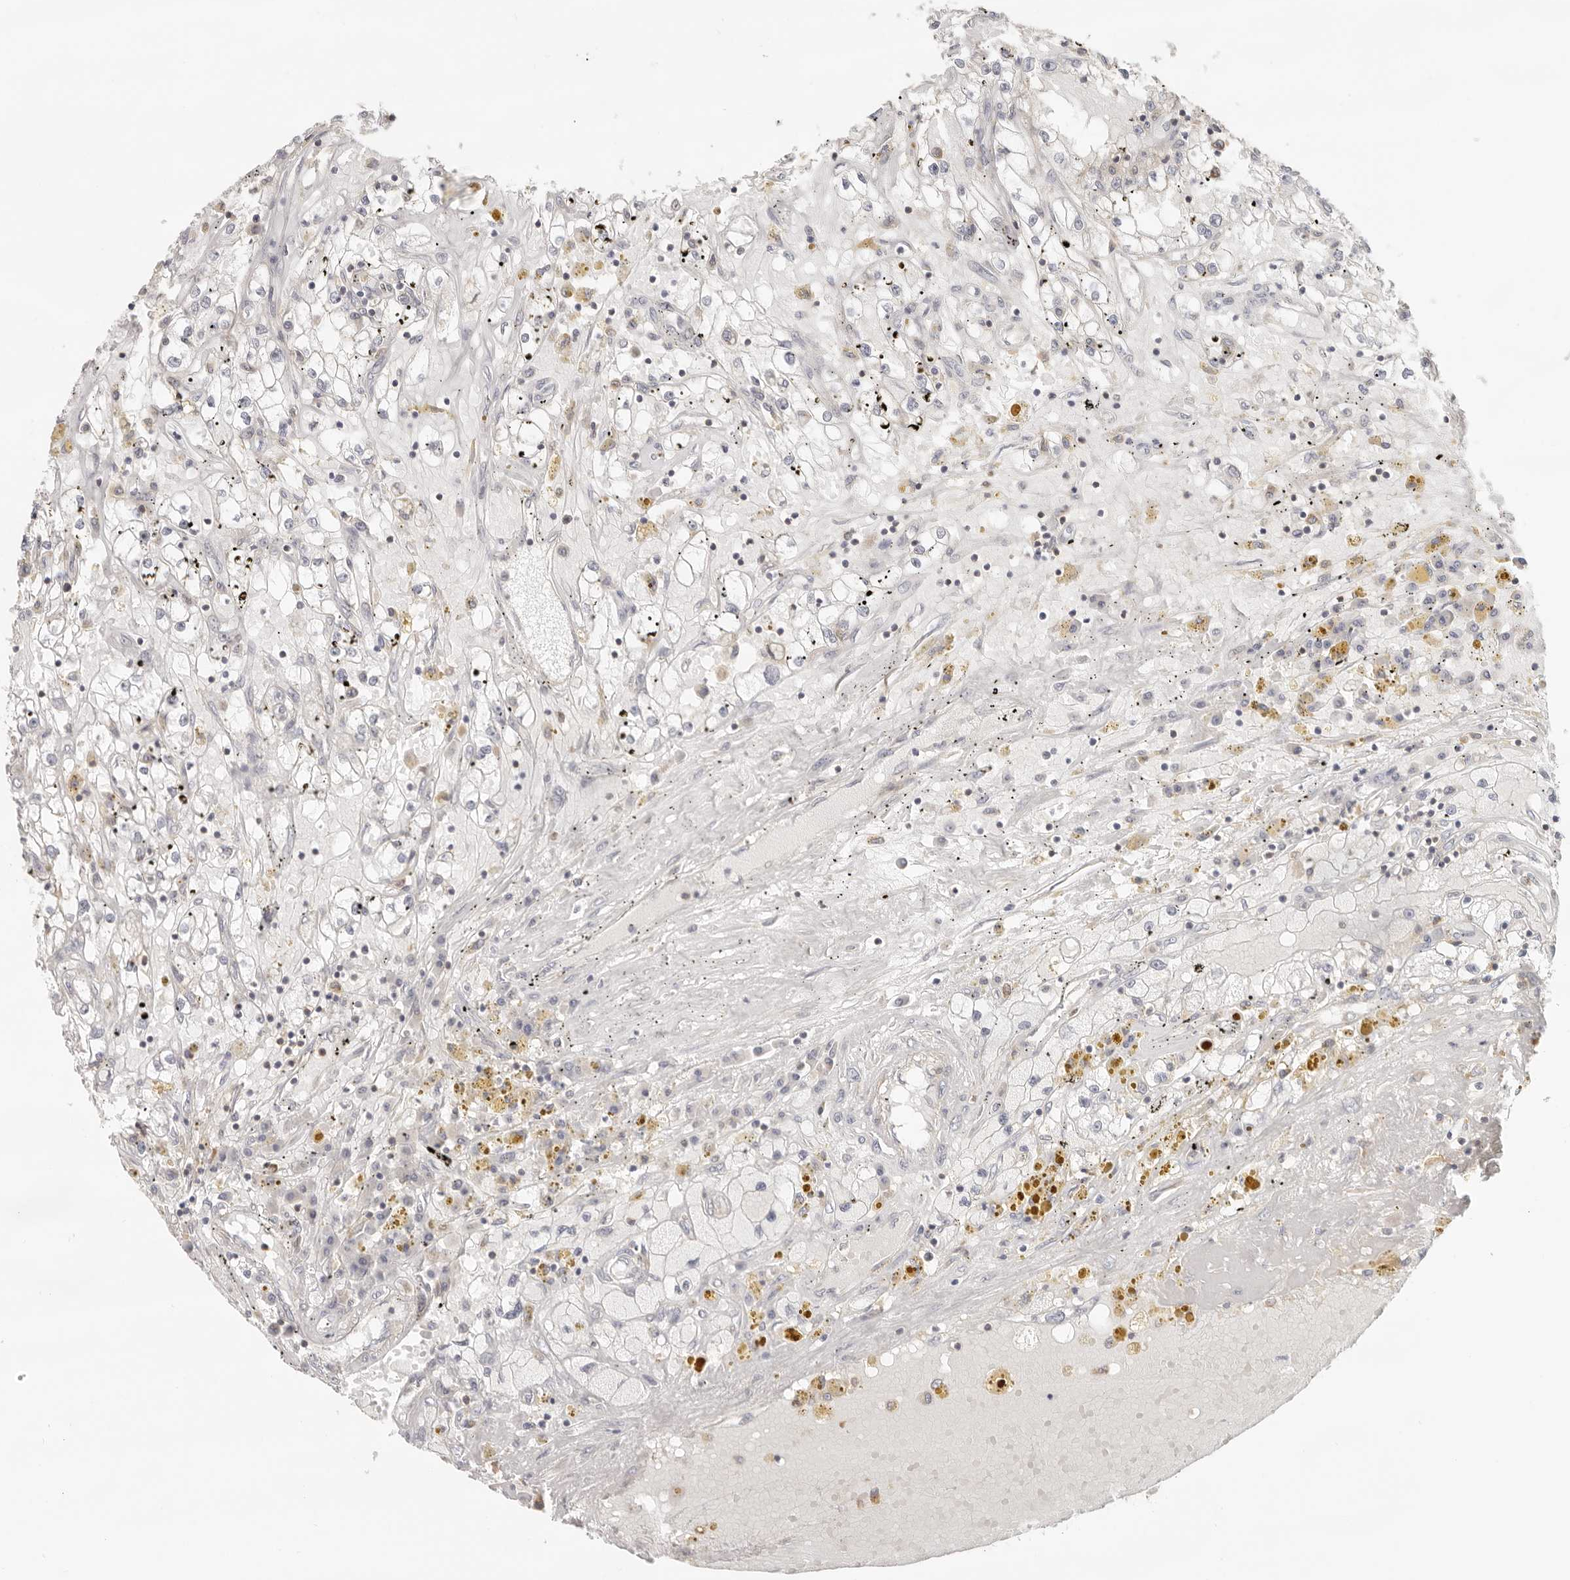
{"staining": {"intensity": "negative", "quantity": "none", "location": "none"}, "tissue": "renal cancer", "cell_type": "Tumor cells", "image_type": "cancer", "snomed": [{"axis": "morphology", "description": "Adenocarcinoma, NOS"}, {"axis": "topography", "description": "Kidney"}], "caption": "The IHC image has no significant positivity in tumor cells of renal cancer tissue.", "gene": "ANXA9", "patient": {"sex": "male", "age": 56}}